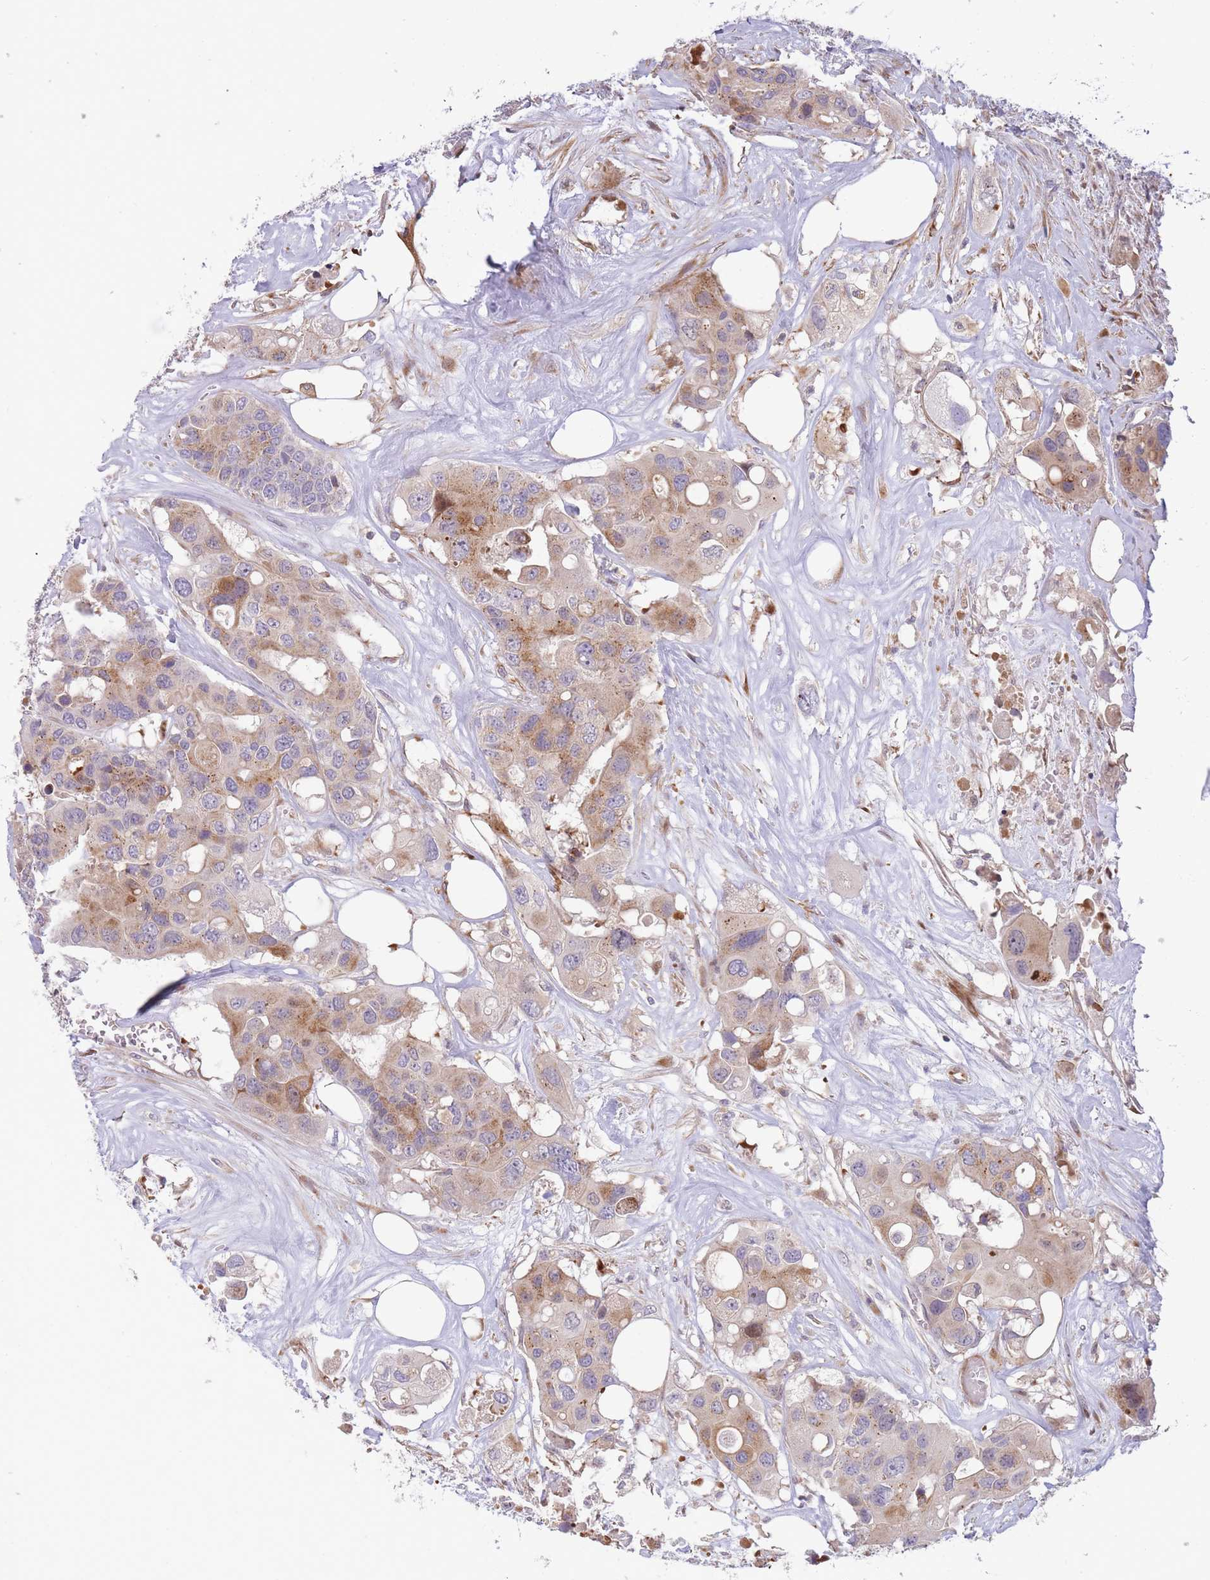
{"staining": {"intensity": "moderate", "quantity": "25%-75%", "location": "cytoplasmic/membranous"}, "tissue": "colorectal cancer", "cell_type": "Tumor cells", "image_type": "cancer", "snomed": [{"axis": "morphology", "description": "Adenocarcinoma, NOS"}, {"axis": "topography", "description": "Colon"}], "caption": "Brown immunohistochemical staining in colorectal cancer (adenocarcinoma) shows moderate cytoplasmic/membranous expression in about 25%-75% of tumor cells.", "gene": "ATP5MC2", "patient": {"sex": "male", "age": 77}}